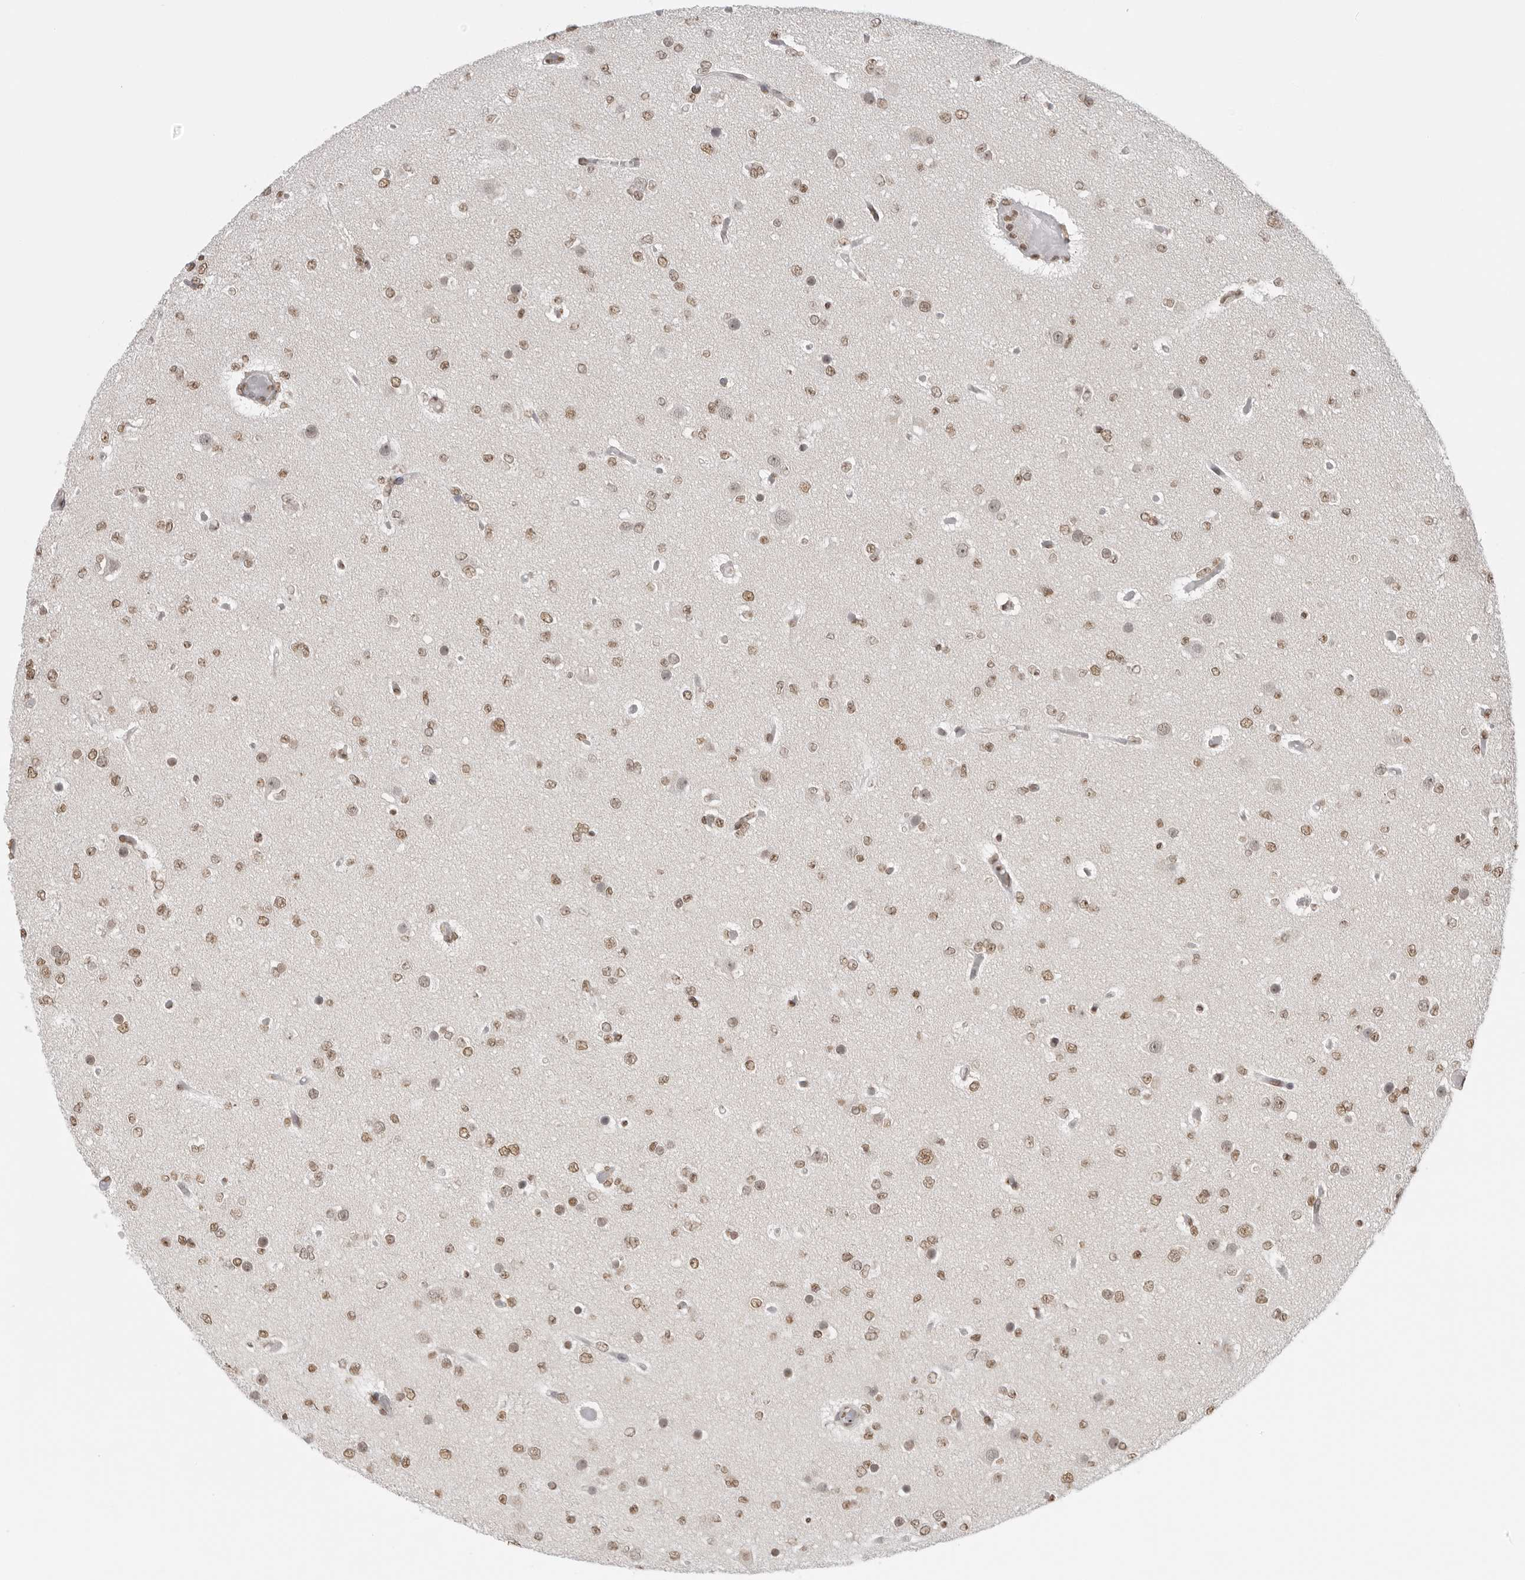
{"staining": {"intensity": "moderate", "quantity": ">75%", "location": "nuclear"}, "tissue": "glioma", "cell_type": "Tumor cells", "image_type": "cancer", "snomed": [{"axis": "morphology", "description": "Glioma, malignant, Low grade"}, {"axis": "topography", "description": "Brain"}], "caption": "The histopathology image exhibits a brown stain indicating the presence of a protein in the nuclear of tumor cells in glioma.", "gene": "RPA2", "patient": {"sex": "female", "age": 22}}